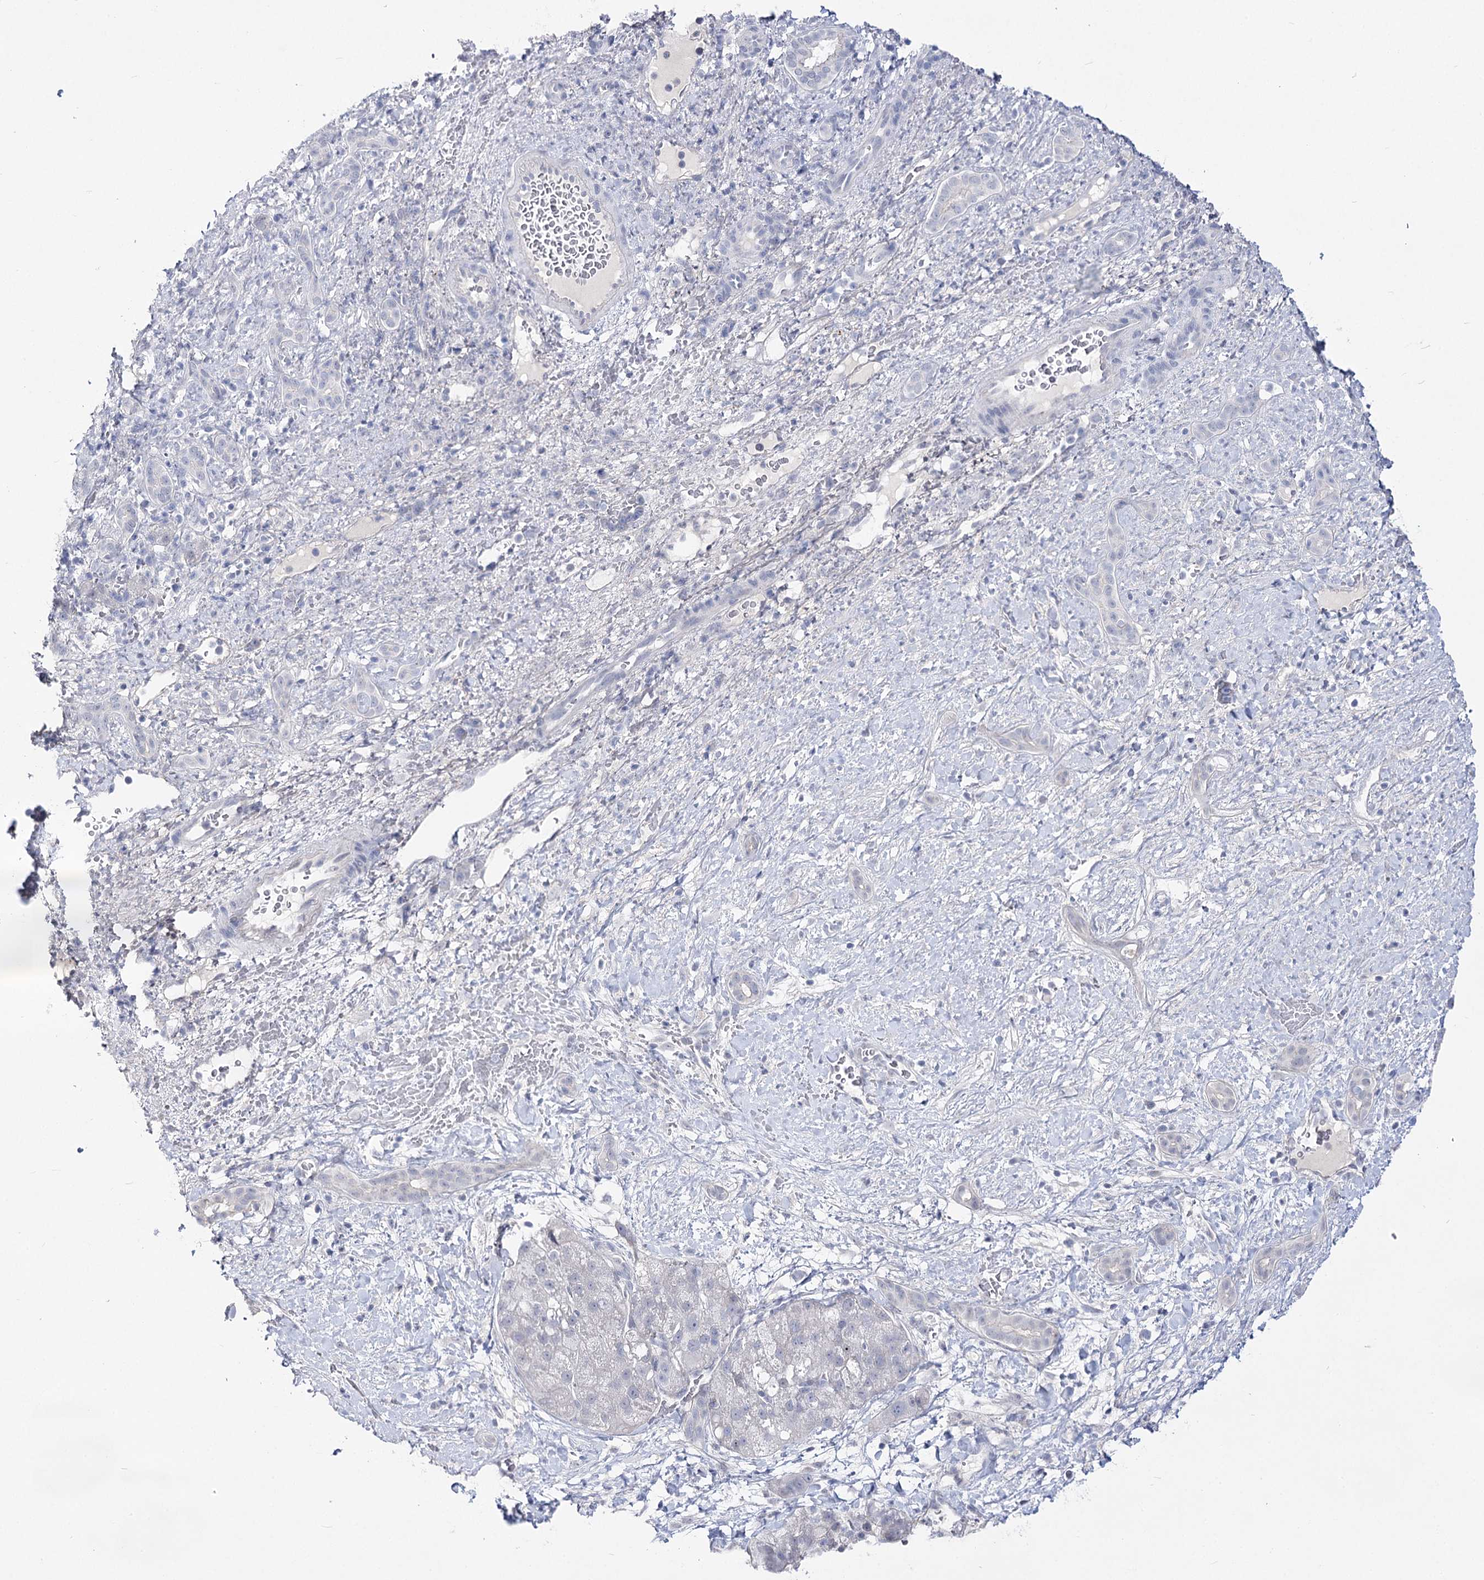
{"staining": {"intensity": "negative", "quantity": "none", "location": "none"}, "tissue": "liver cancer", "cell_type": "Tumor cells", "image_type": "cancer", "snomed": [{"axis": "morphology", "description": "Normal tissue, NOS"}, {"axis": "morphology", "description": "Carcinoma, Hepatocellular, NOS"}, {"axis": "topography", "description": "Liver"}], "caption": "IHC of liver hepatocellular carcinoma shows no expression in tumor cells.", "gene": "ATP10B", "patient": {"sex": "male", "age": 57}}